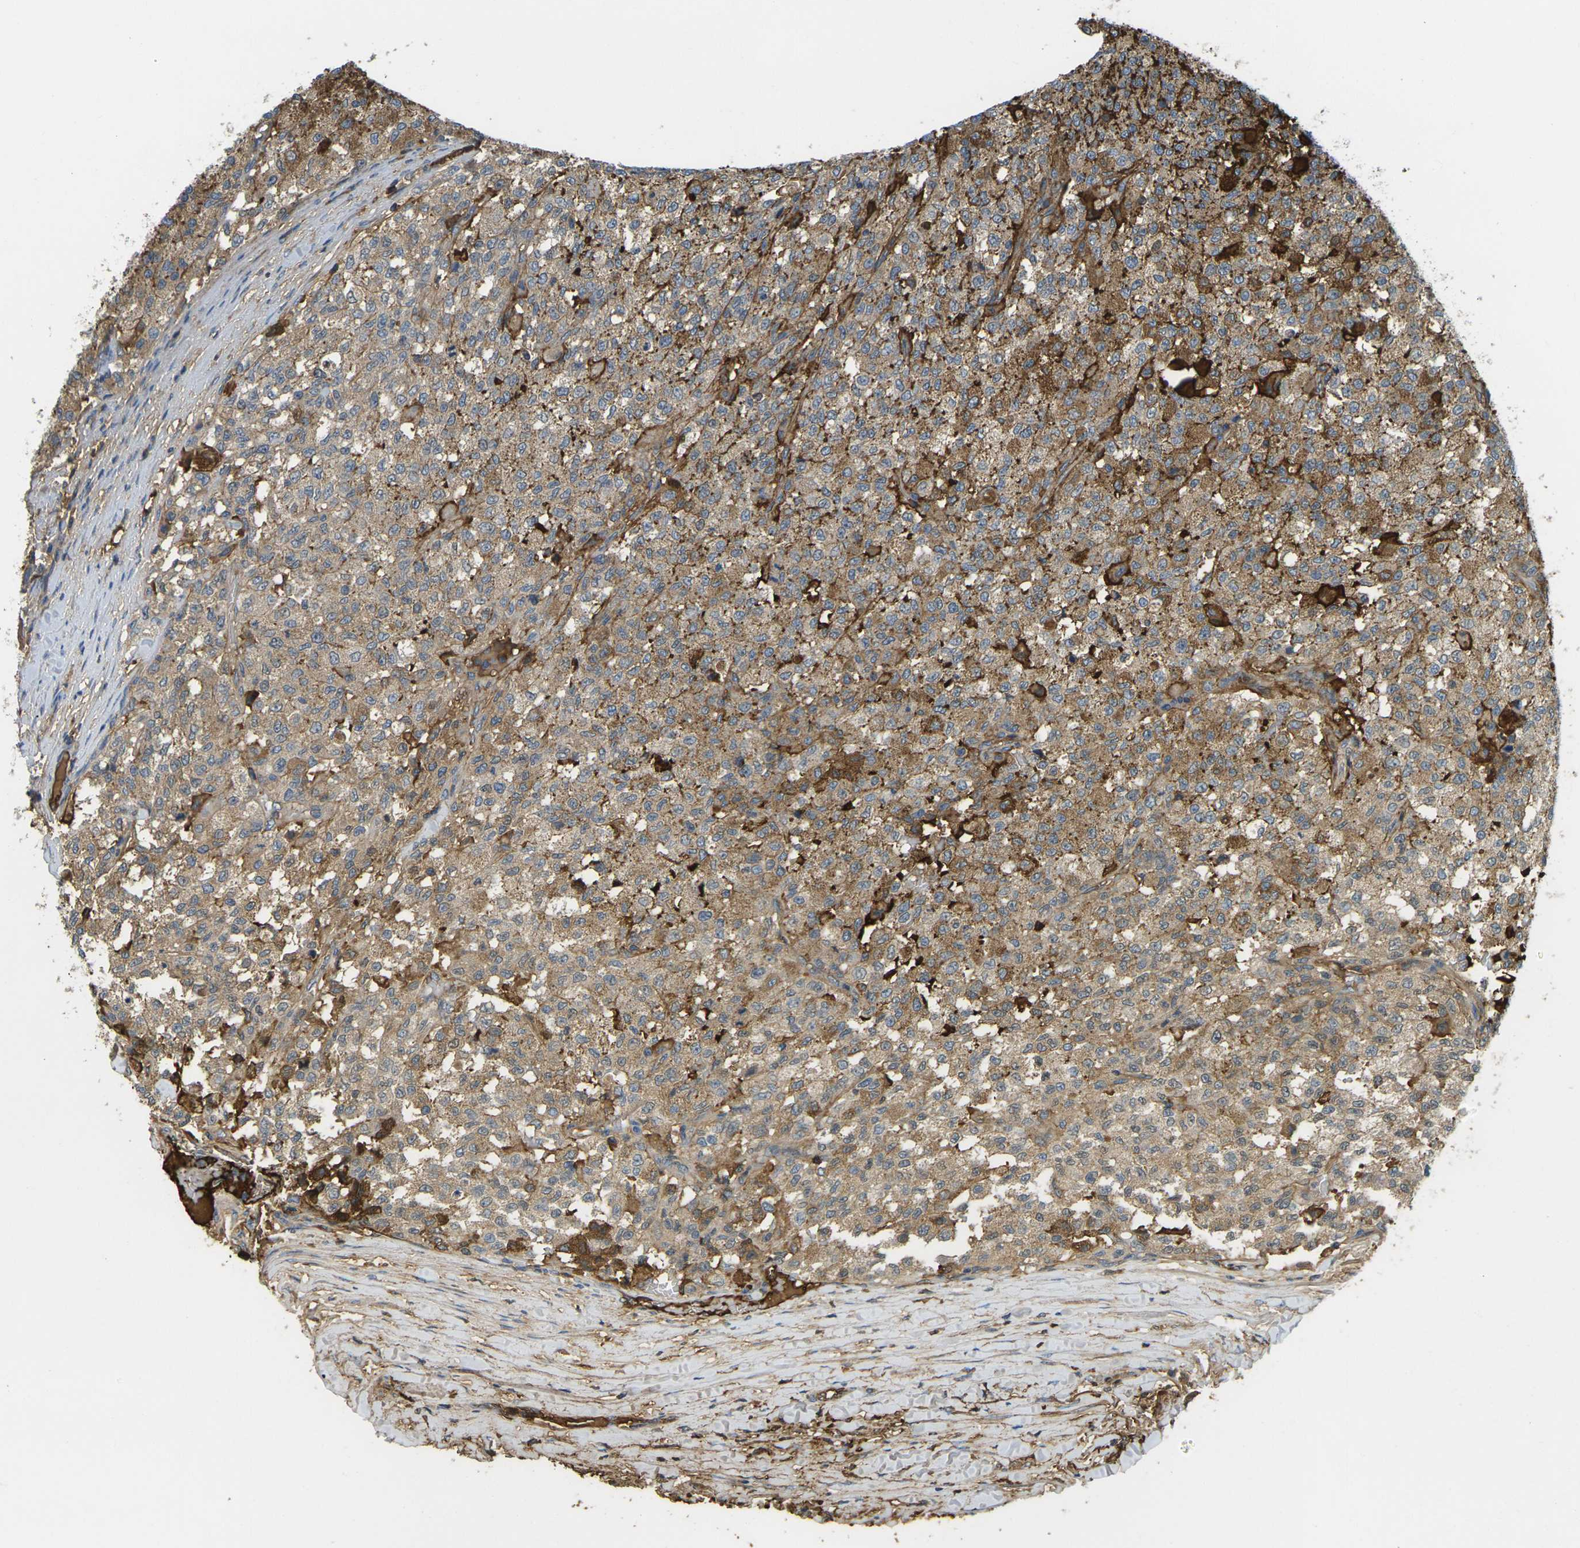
{"staining": {"intensity": "moderate", "quantity": ">75%", "location": "cytoplasmic/membranous"}, "tissue": "testis cancer", "cell_type": "Tumor cells", "image_type": "cancer", "snomed": [{"axis": "morphology", "description": "Seminoma, NOS"}, {"axis": "topography", "description": "Testis"}], "caption": "A high-resolution micrograph shows IHC staining of seminoma (testis), which exhibits moderate cytoplasmic/membranous positivity in about >75% of tumor cells. The protein of interest is shown in brown color, while the nuclei are stained blue.", "gene": "PLCD1", "patient": {"sex": "male", "age": 59}}